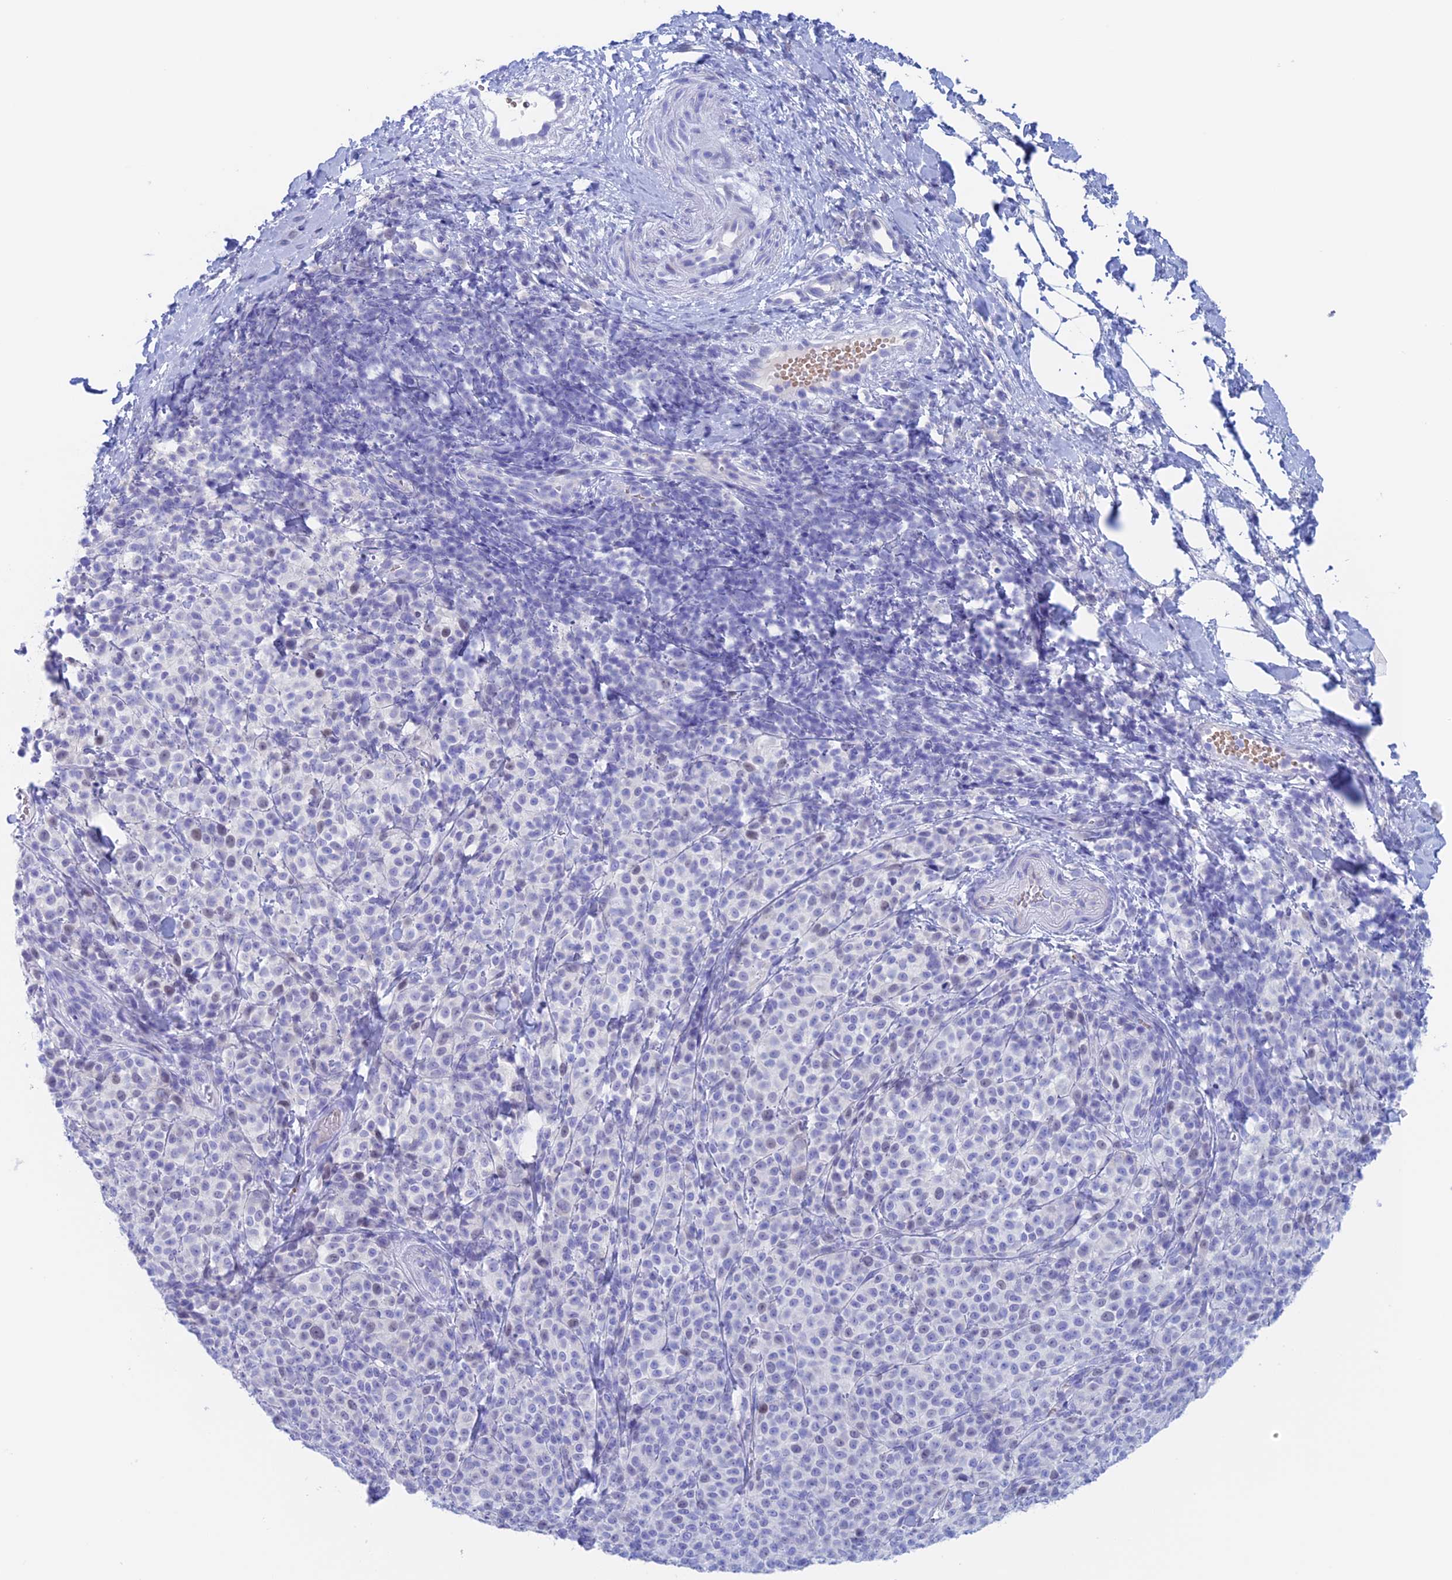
{"staining": {"intensity": "negative", "quantity": "none", "location": "none"}, "tissue": "melanoma", "cell_type": "Tumor cells", "image_type": "cancer", "snomed": [{"axis": "morphology", "description": "Normal tissue, NOS"}, {"axis": "morphology", "description": "Malignant melanoma, NOS"}, {"axis": "topography", "description": "Skin"}], "caption": "The immunohistochemistry (IHC) image has no significant positivity in tumor cells of malignant melanoma tissue. (Immunohistochemistry, brightfield microscopy, high magnification).", "gene": "PSMC3IP", "patient": {"sex": "female", "age": 34}}